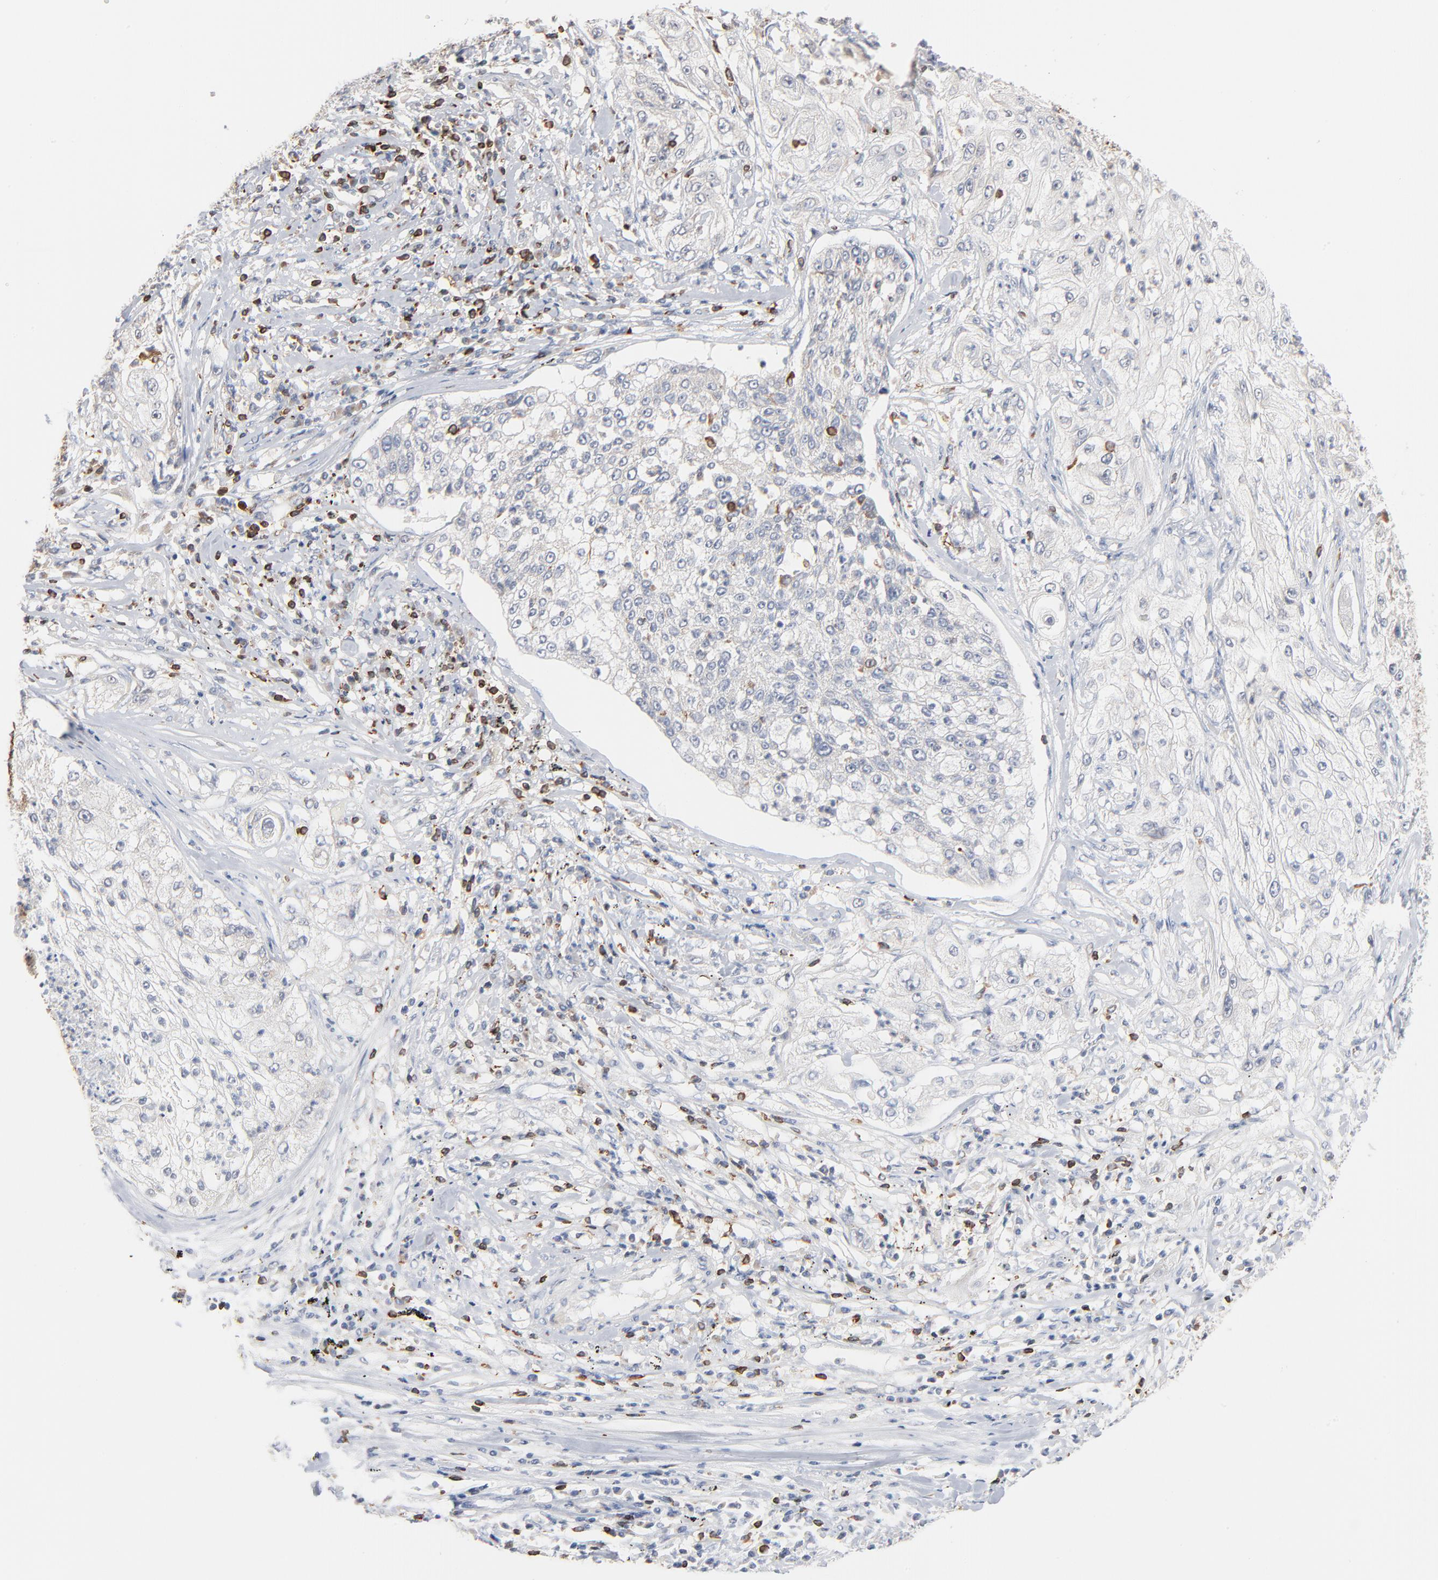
{"staining": {"intensity": "negative", "quantity": "none", "location": "none"}, "tissue": "lung cancer", "cell_type": "Tumor cells", "image_type": "cancer", "snomed": [{"axis": "morphology", "description": "Inflammation, NOS"}, {"axis": "morphology", "description": "Squamous cell carcinoma, NOS"}, {"axis": "topography", "description": "Lymph node"}, {"axis": "topography", "description": "Soft tissue"}, {"axis": "topography", "description": "Lung"}], "caption": "An immunohistochemistry micrograph of squamous cell carcinoma (lung) is shown. There is no staining in tumor cells of squamous cell carcinoma (lung). The staining was performed using DAB to visualize the protein expression in brown, while the nuclei were stained in blue with hematoxylin (Magnification: 20x).", "gene": "SH3KBP1", "patient": {"sex": "male", "age": 66}}